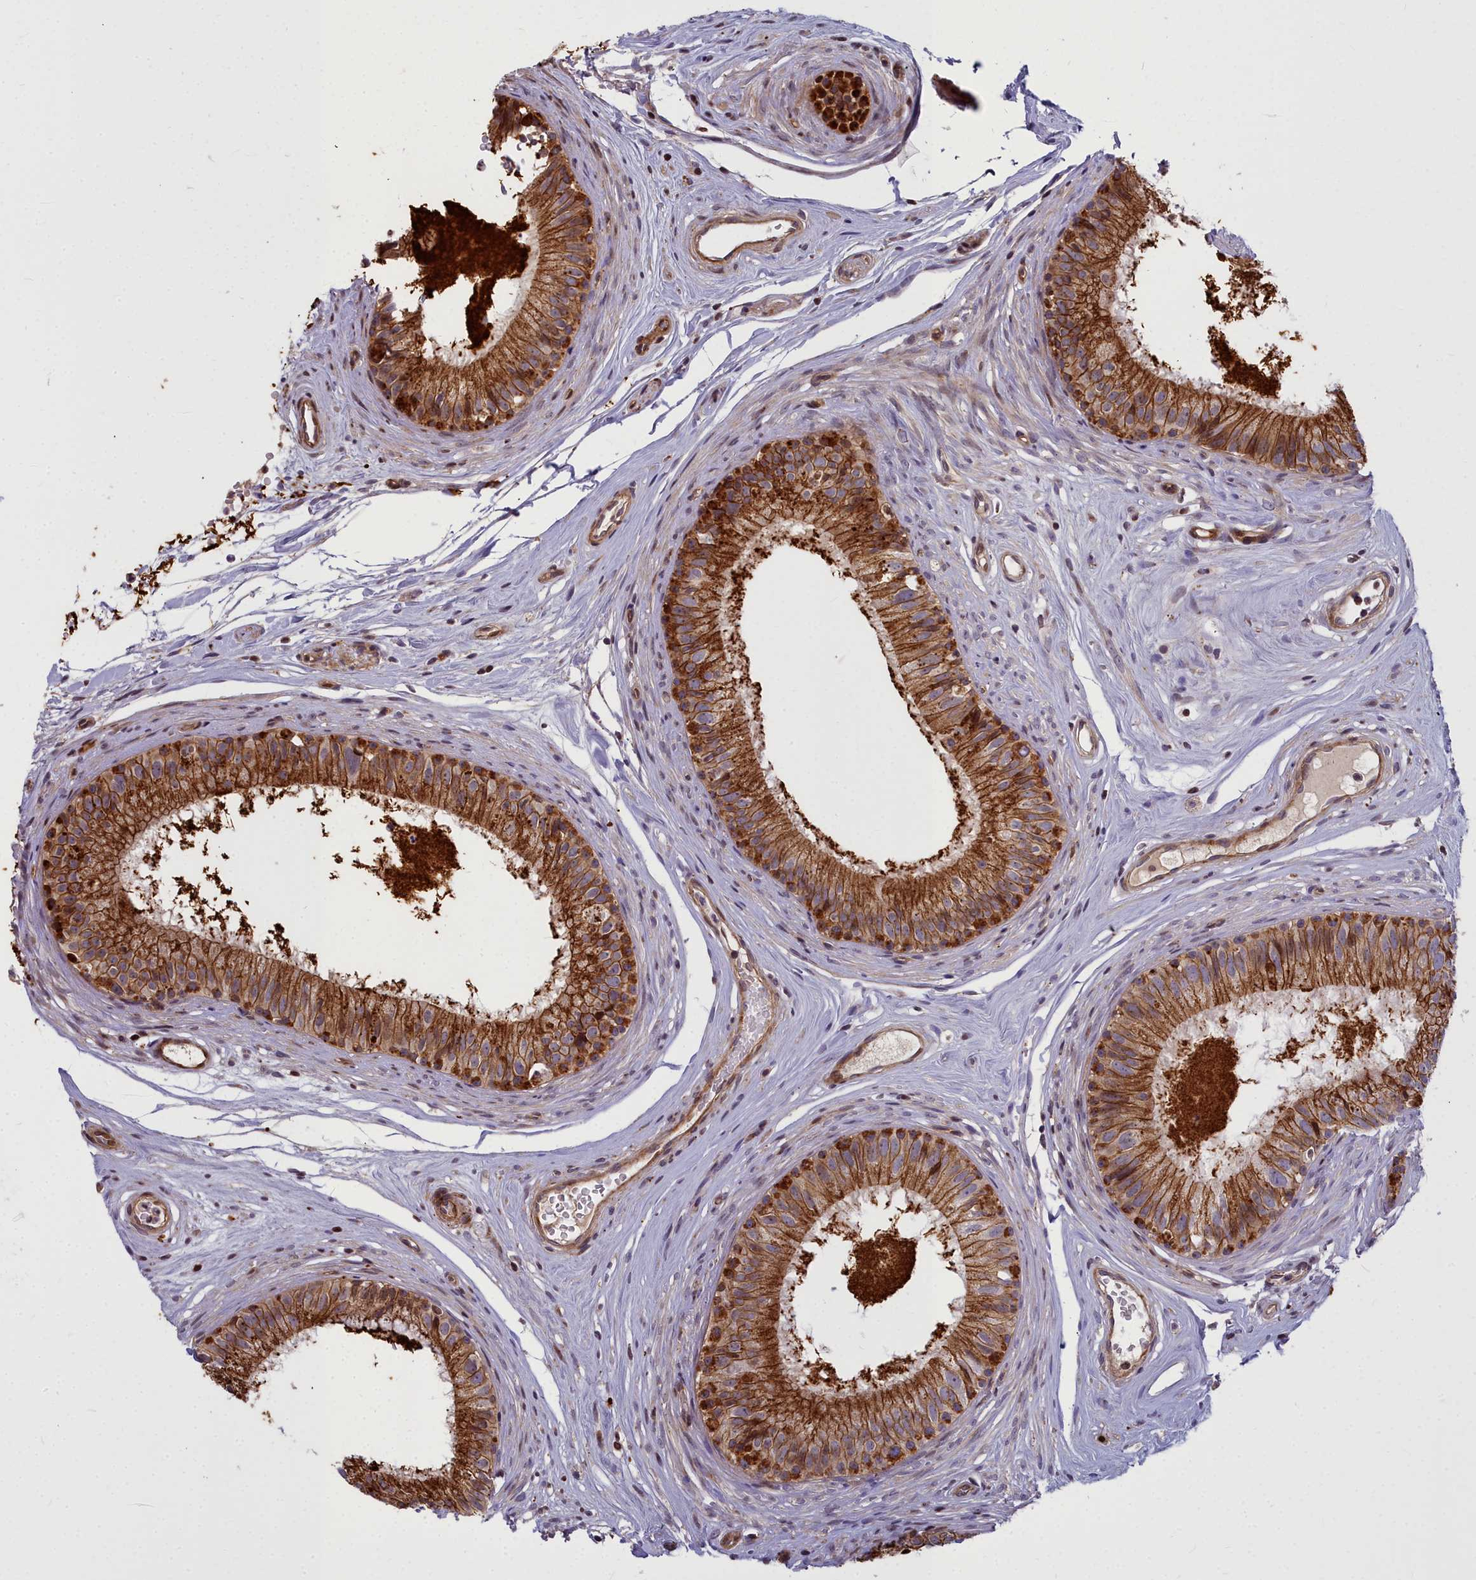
{"staining": {"intensity": "strong", "quantity": ">75%", "location": "cytoplasmic/membranous,nuclear"}, "tissue": "epididymis", "cell_type": "Glandular cells", "image_type": "normal", "snomed": [{"axis": "morphology", "description": "Normal tissue, NOS"}, {"axis": "topography", "description": "Epididymis"}], "caption": "DAB immunohistochemical staining of normal epididymis reveals strong cytoplasmic/membranous,nuclear protein expression in about >75% of glandular cells. The staining was performed using DAB, with brown indicating positive protein expression. Nuclei are stained blue with hematoxylin.", "gene": "GLYATL3", "patient": {"sex": "male", "age": 74}}